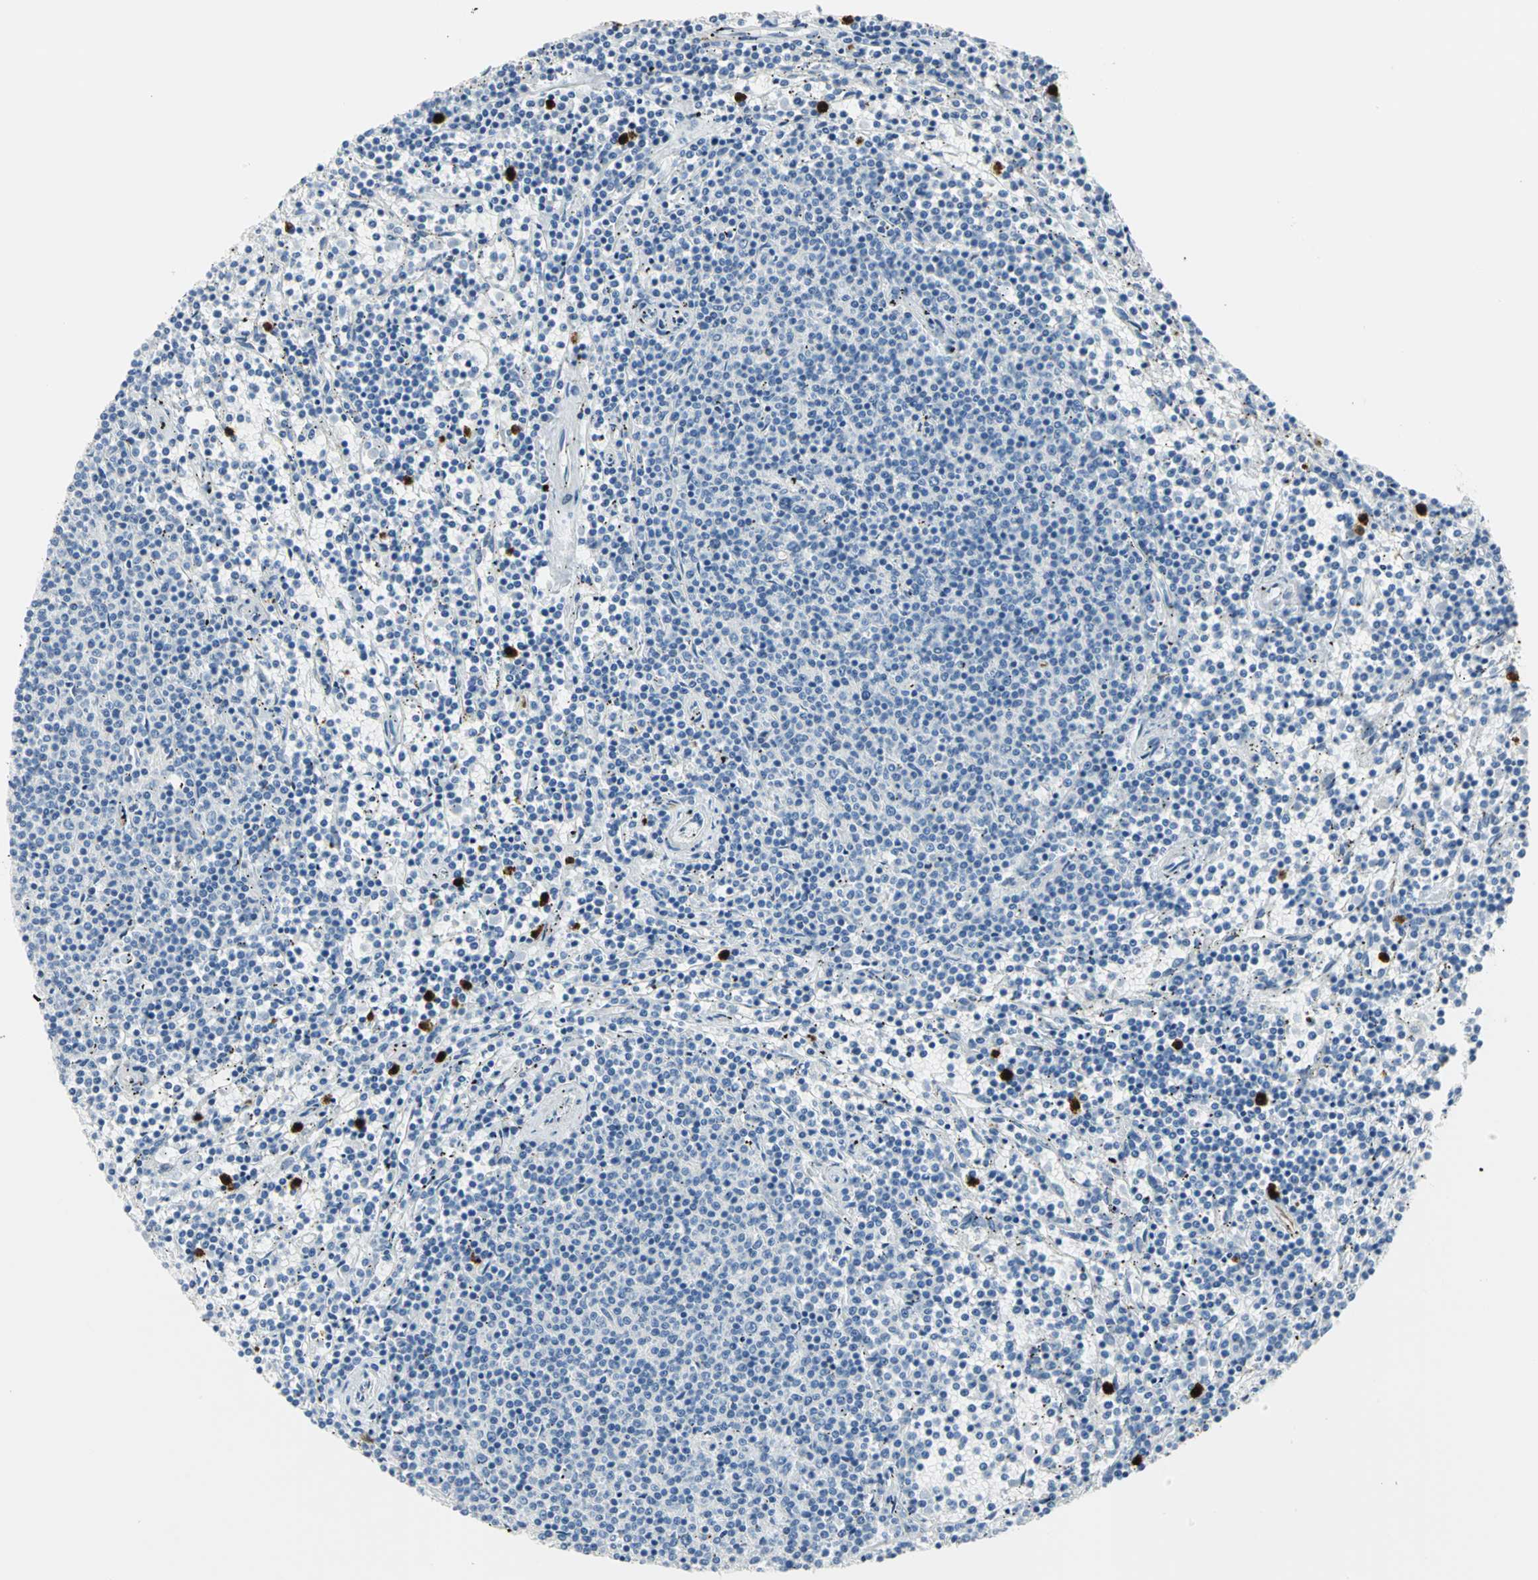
{"staining": {"intensity": "negative", "quantity": "none", "location": "none"}, "tissue": "lymphoma", "cell_type": "Tumor cells", "image_type": "cancer", "snomed": [{"axis": "morphology", "description": "Malignant lymphoma, non-Hodgkin's type, Low grade"}, {"axis": "topography", "description": "Spleen"}], "caption": "There is no significant expression in tumor cells of malignant lymphoma, non-Hodgkin's type (low-grade). Brightfield microscopy of immunohistochemistry (IHC) stained with DAB (brown) and hematoxylin (blue), captured at high magnification.", "gene": "ALOX15", "patient": {"sex": "female", "age": 50}}